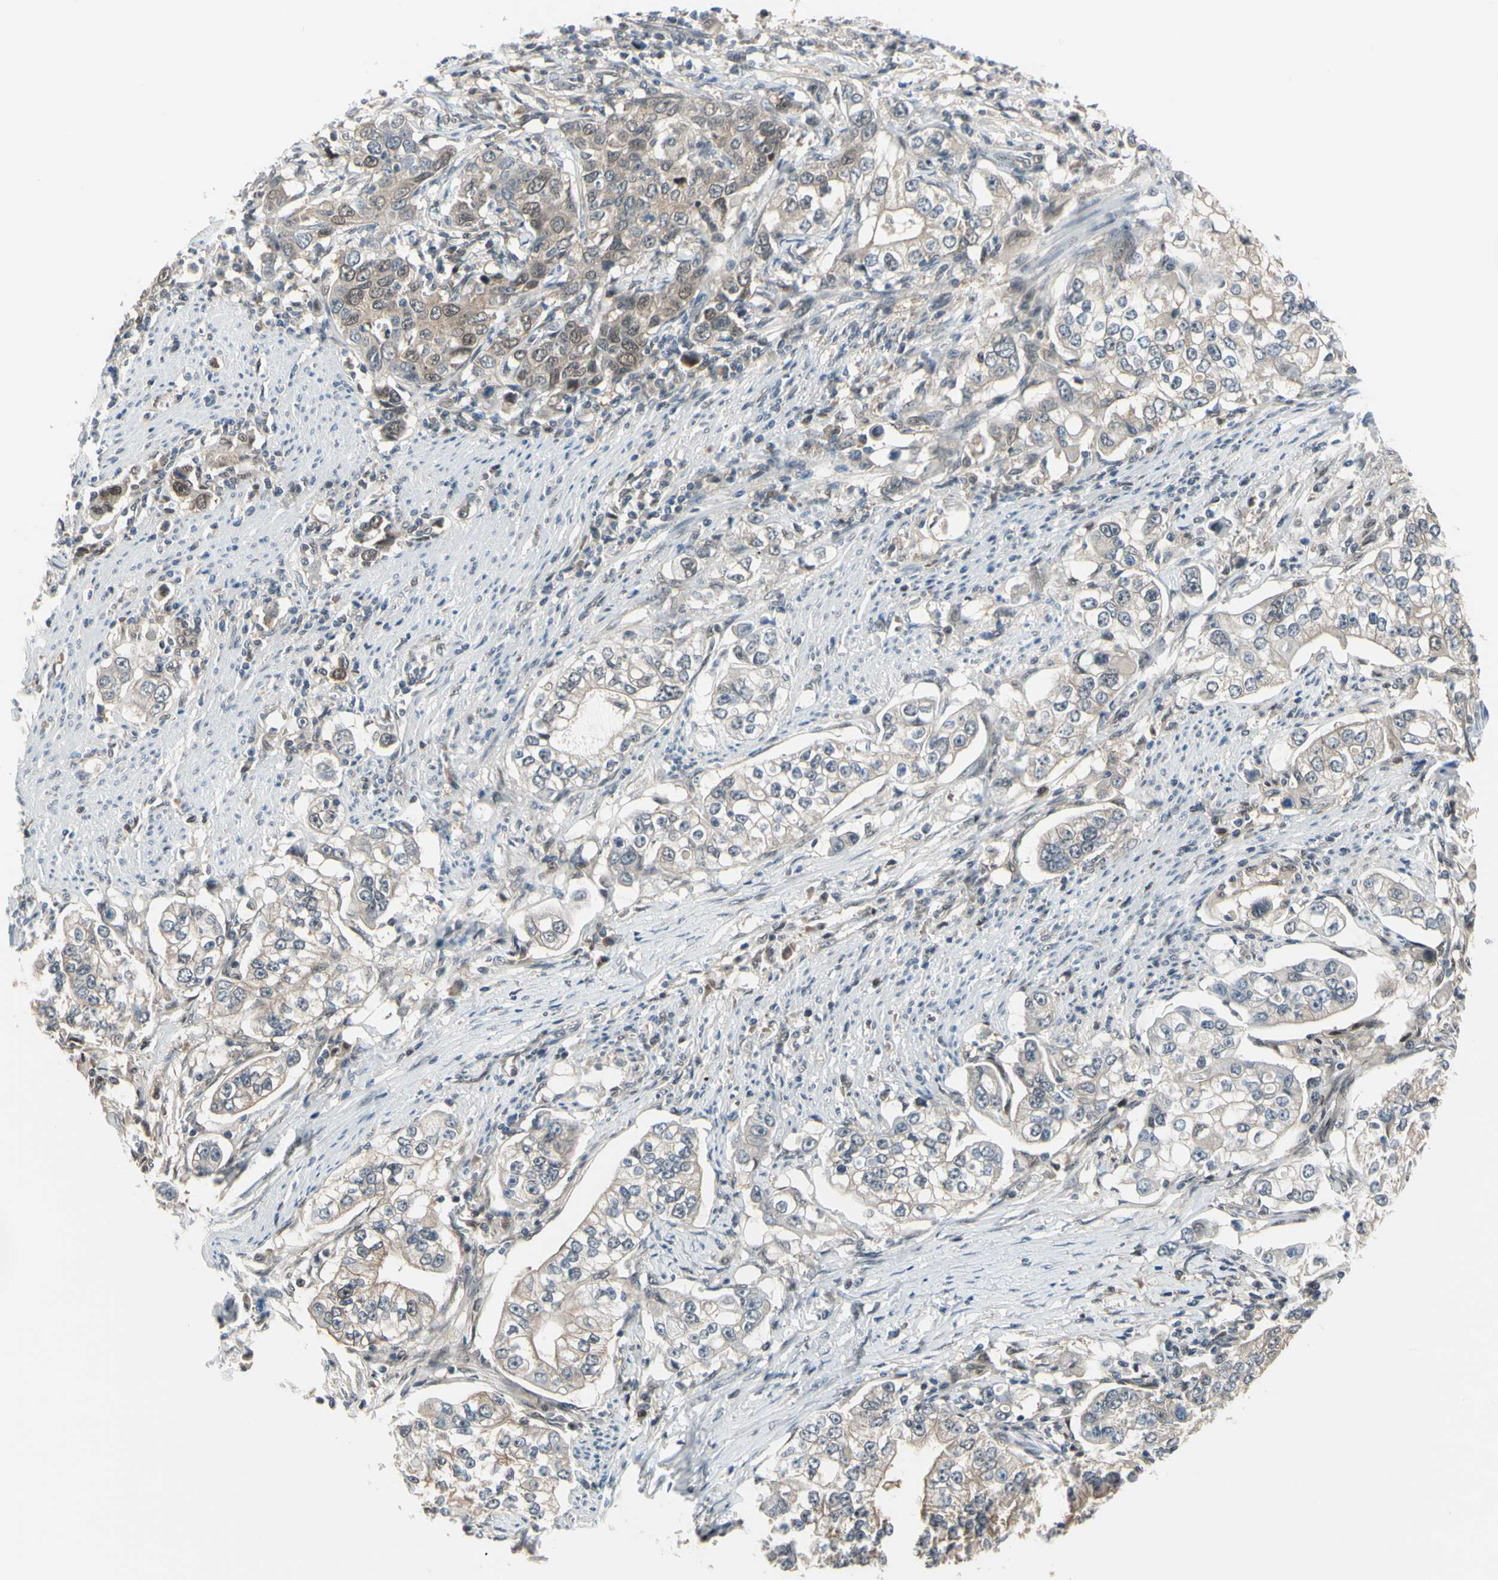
{"staining": {"intensity": "weak", "quantity": "25%-75%", "location": "cytoplasmic/membranous"}, "tissue": "stomach cancer", "cell_type": "Tumor cells", "image_type": "cancer", "snomed": [{"axis": "morphology", "description": "Adenocarcinoma, NOS"}, {"axis": "topography", "description": "Stomach, lower"}], "caption": "The histopathology image displays a brown stain indicating the presence of a protein in the cytoplasmic/membranous of tumor cells in adenocarcinoma (stomach).", "gene": "HSPA4", "patient": {"sex": "female", "age": 72}}